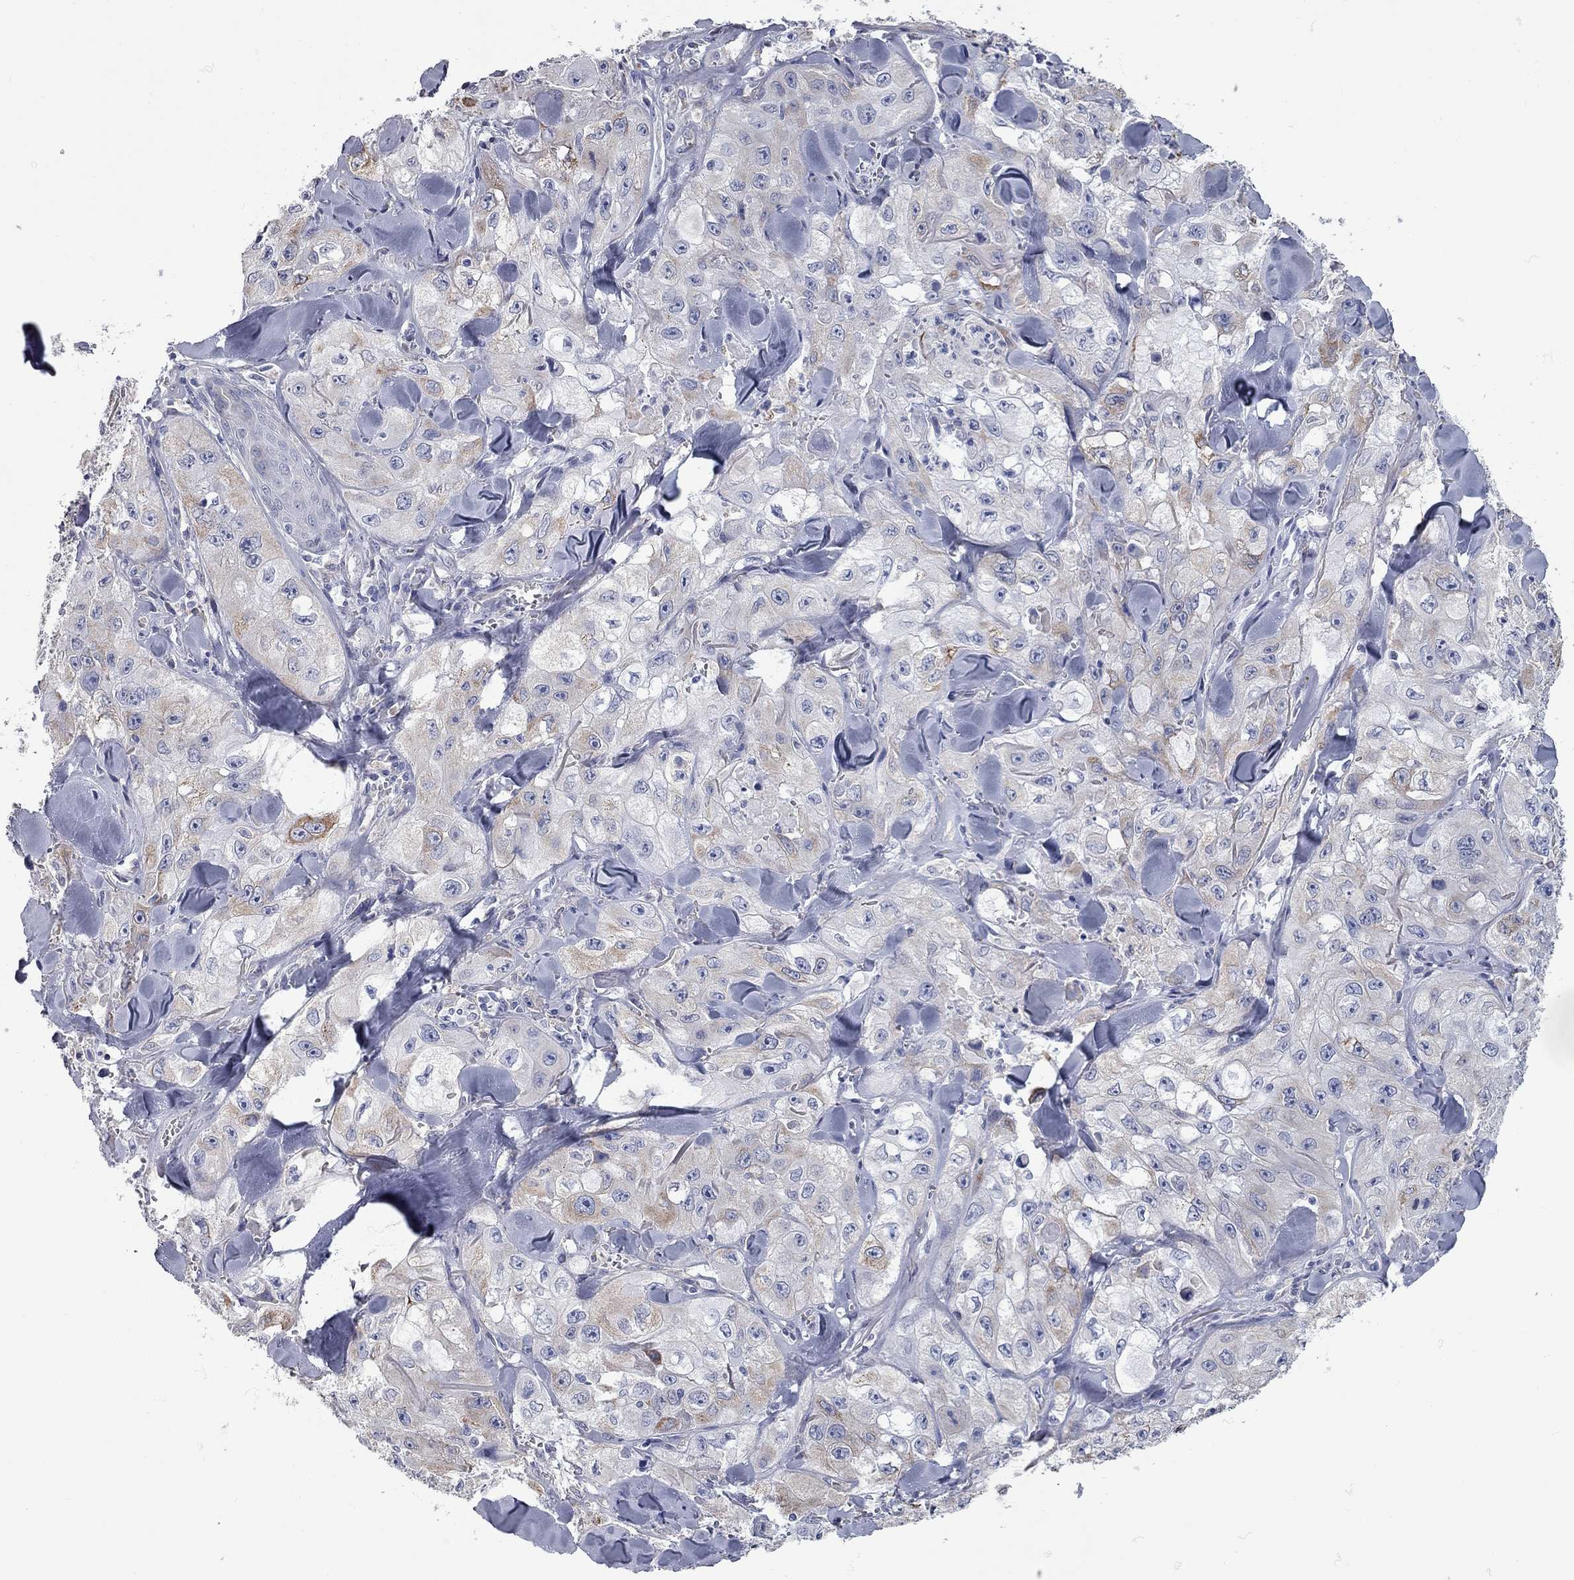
{"staining": {"intensity": "moderate", "quantity": "<25%", "location": "cytoplasmic/membranous"}, "tissue": "skin cancer", "cell_type": "Tumor cells", "image_type": "cancer", "snomed": [{"axis": "morphology", "description": "Squamous cell carcinoma, NOS"}, {"axis": "topography", "description": "Skin"}, {"axis": "topography", "description": "Subcutis"}], "caption": "Skin cancer (squamous cell carcinoma) tissue shows moderate cytoplasmic/membranous expression in approximately <25% of tumor cells", "gene": "XAGE2", "patient": {"sex": "male", "age": 73}}